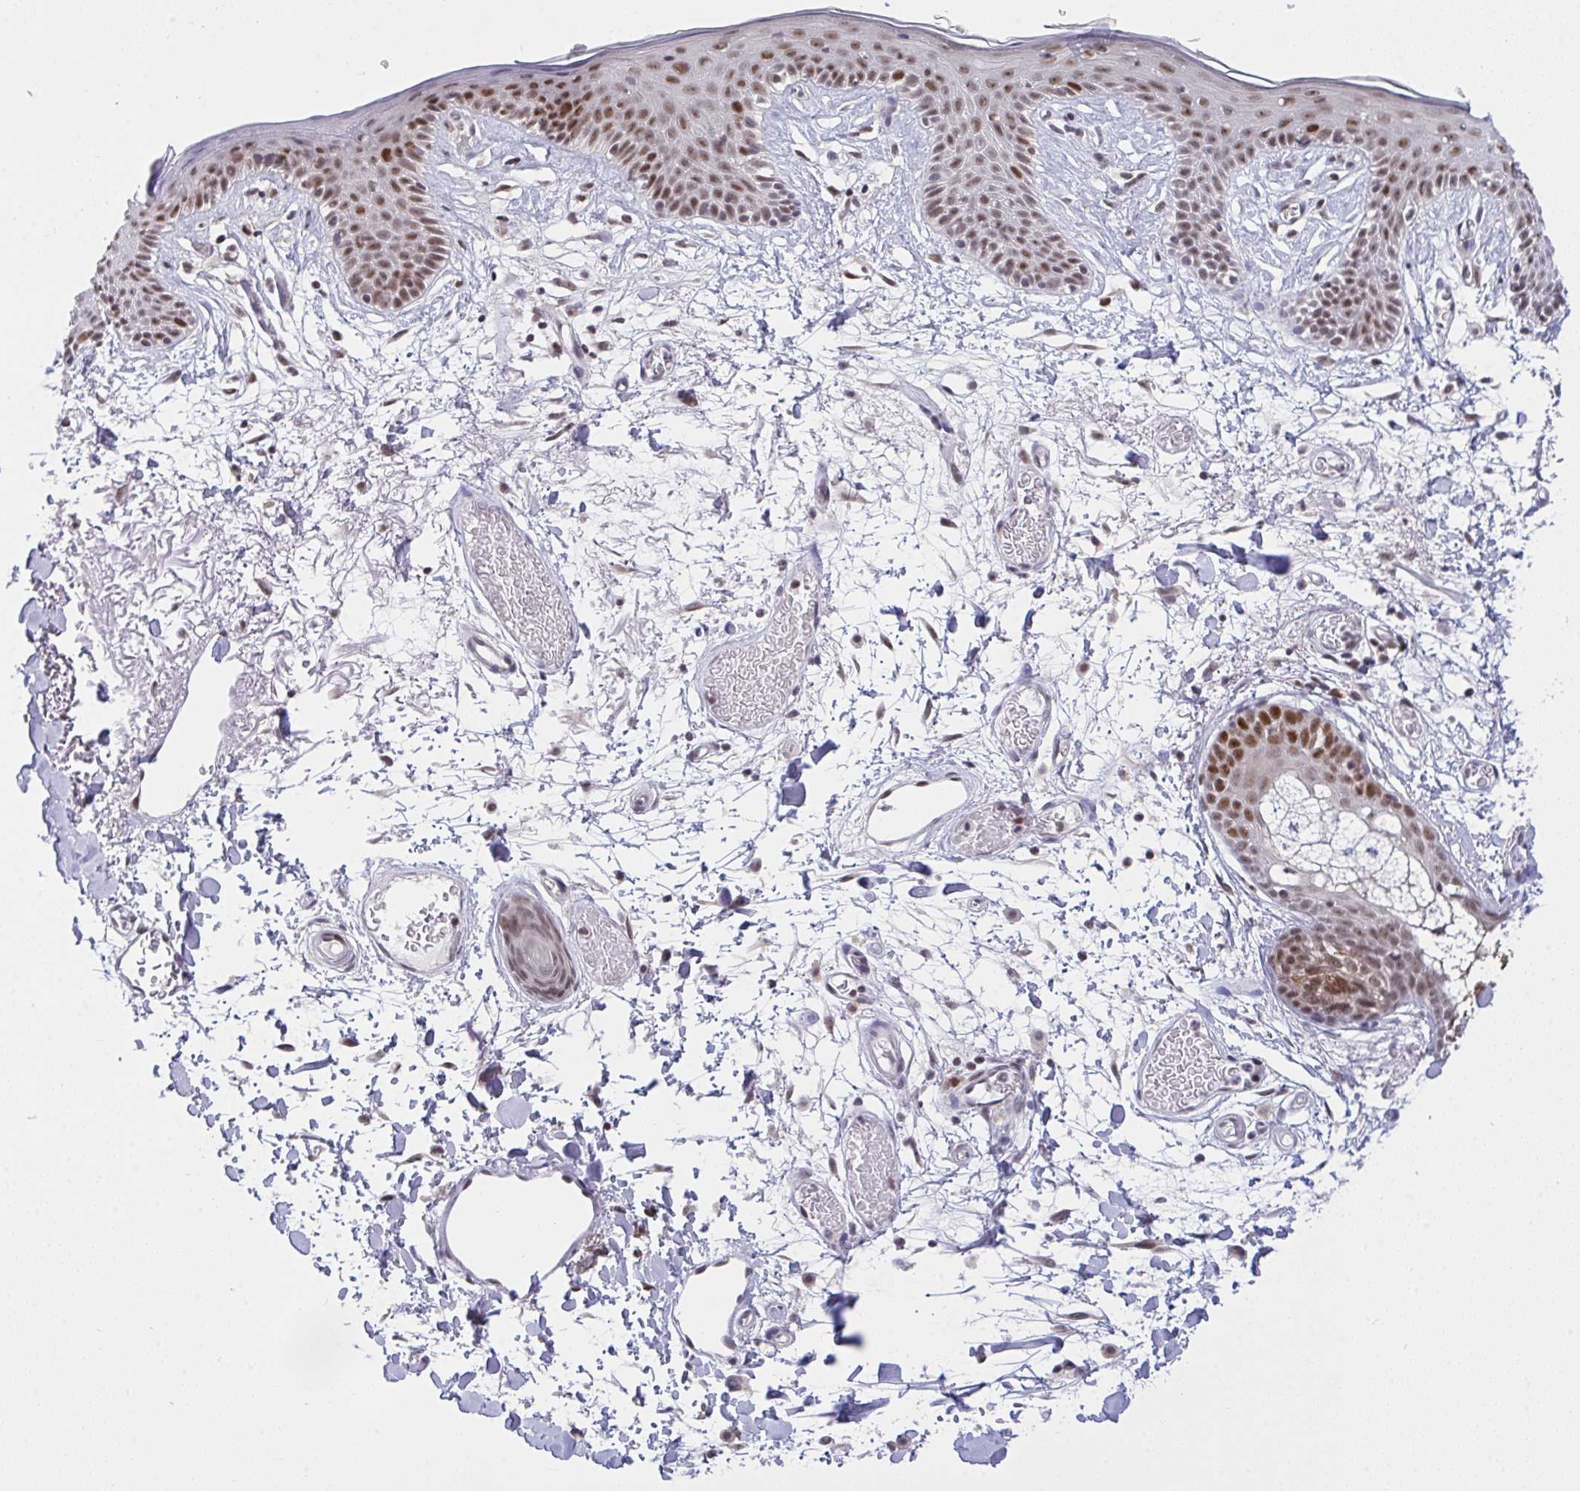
{"staining": {"intensity": "weak", "quantity": "25%-75%", "location": "nuclear"}, "tissue": "skin", "cell_type": "Fibroblasts", "image_type": "normal", "snomed": [{"axis": "morphology", "description": "Normal tissue, NOS"}, {"axis": "topography", "description": "Skin"}], "caption": "Immunohistochemistry staining of normal skin, which demonstrates low levels of weak nuclear staining in approximately 25%-75% of fibroblasts indicating weak nuclear protein staining. The staining was performed using DAB (3,3'-diaminobenzidine) (brown) for protein detection and nuclei were counterstained in hematoxylin (blue).", "gene": "RFC4", "patient": {"sex": "male", "age": 79}}